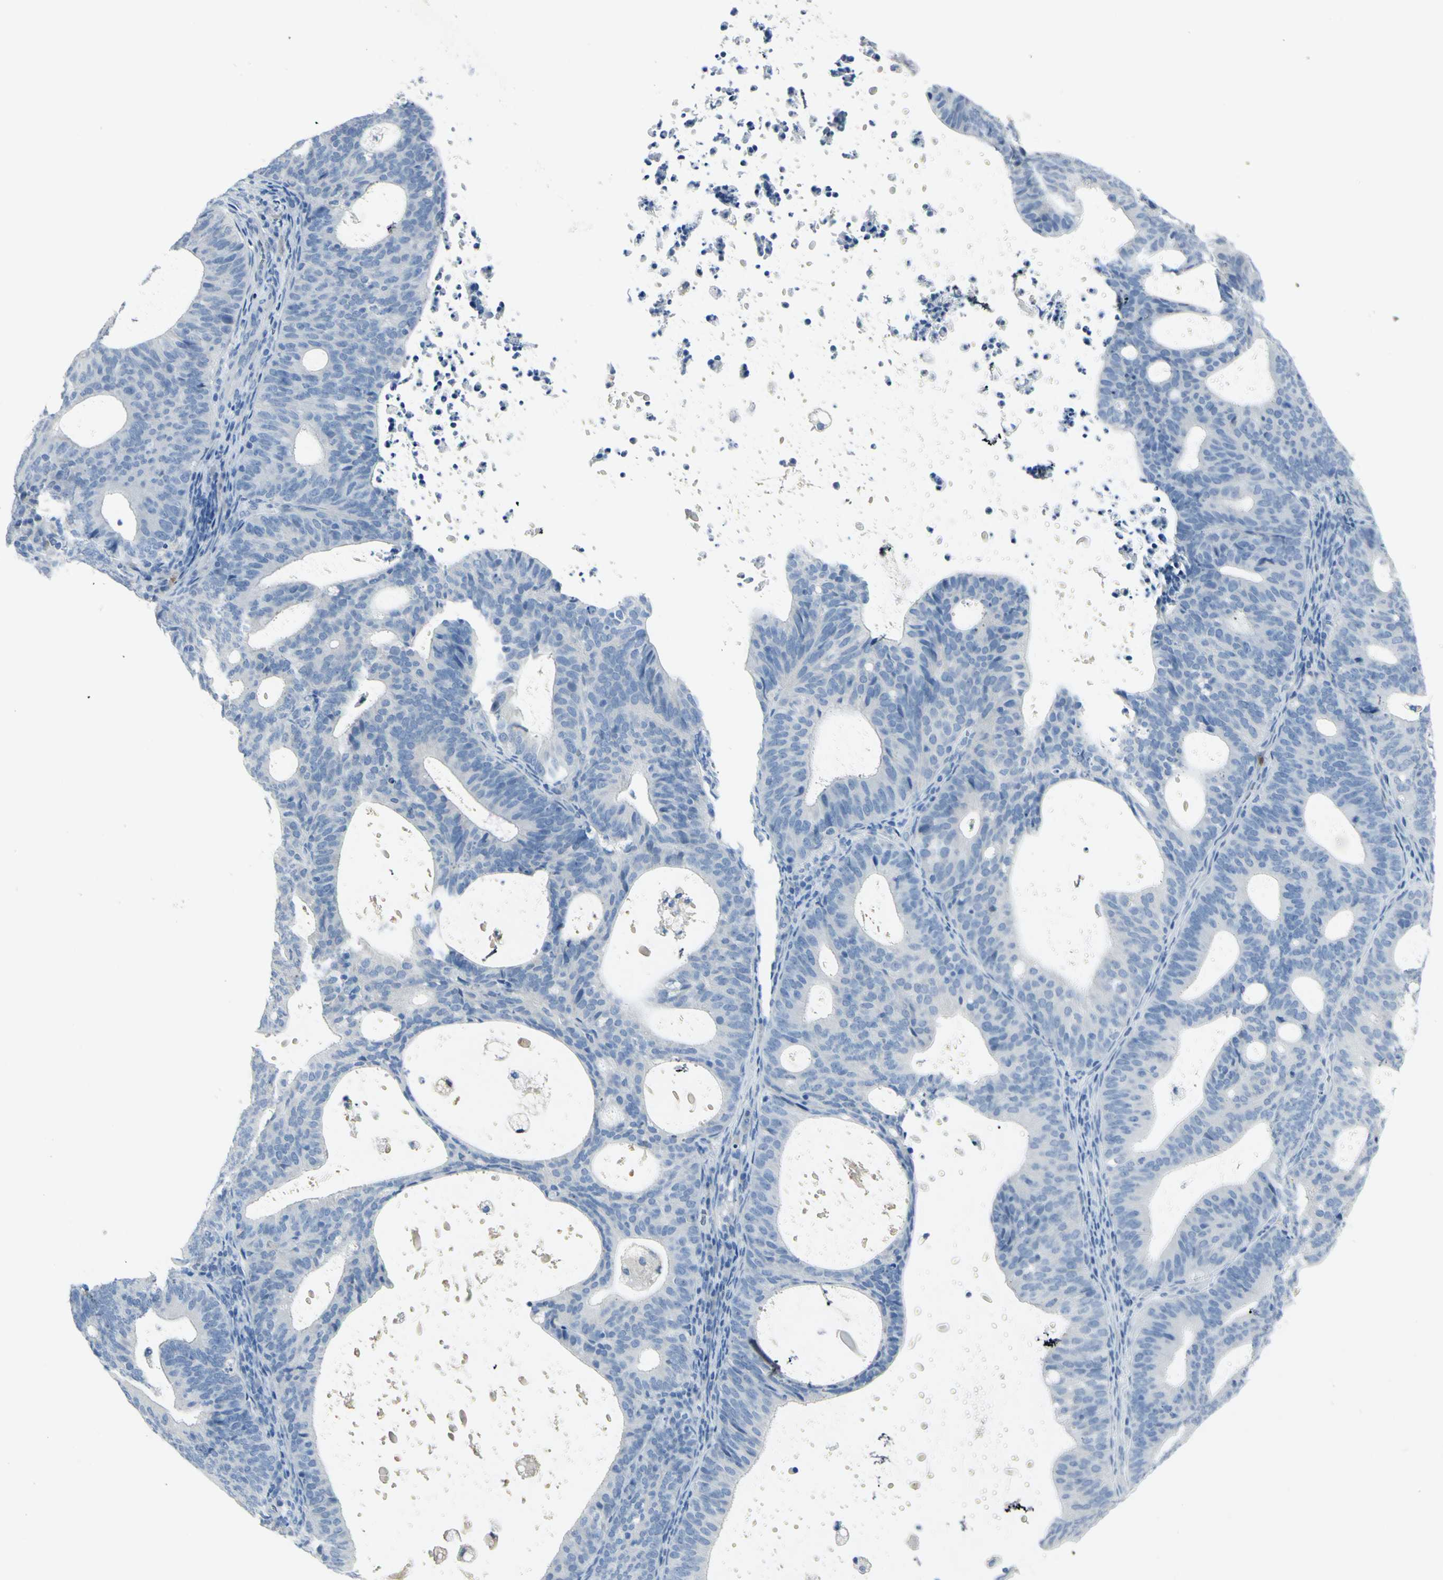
{"staining": {"intensity": "negative", "quantity": "none", "location": "none"}, "tissue": "endometrial cancer", "cell_type": "Tumor cells", "image_type": "cancer", "snomed": [{"axis": "morphology", "description": "Adenocarcinoma, NOS"}, {"axis": "topography", "description": "Uterus"}], "caption": "IHC of endometrial cancer reveals no expression in tumor cells.", "gene": "ZNF557", "patient": {"sex": "female", "age": 83}}